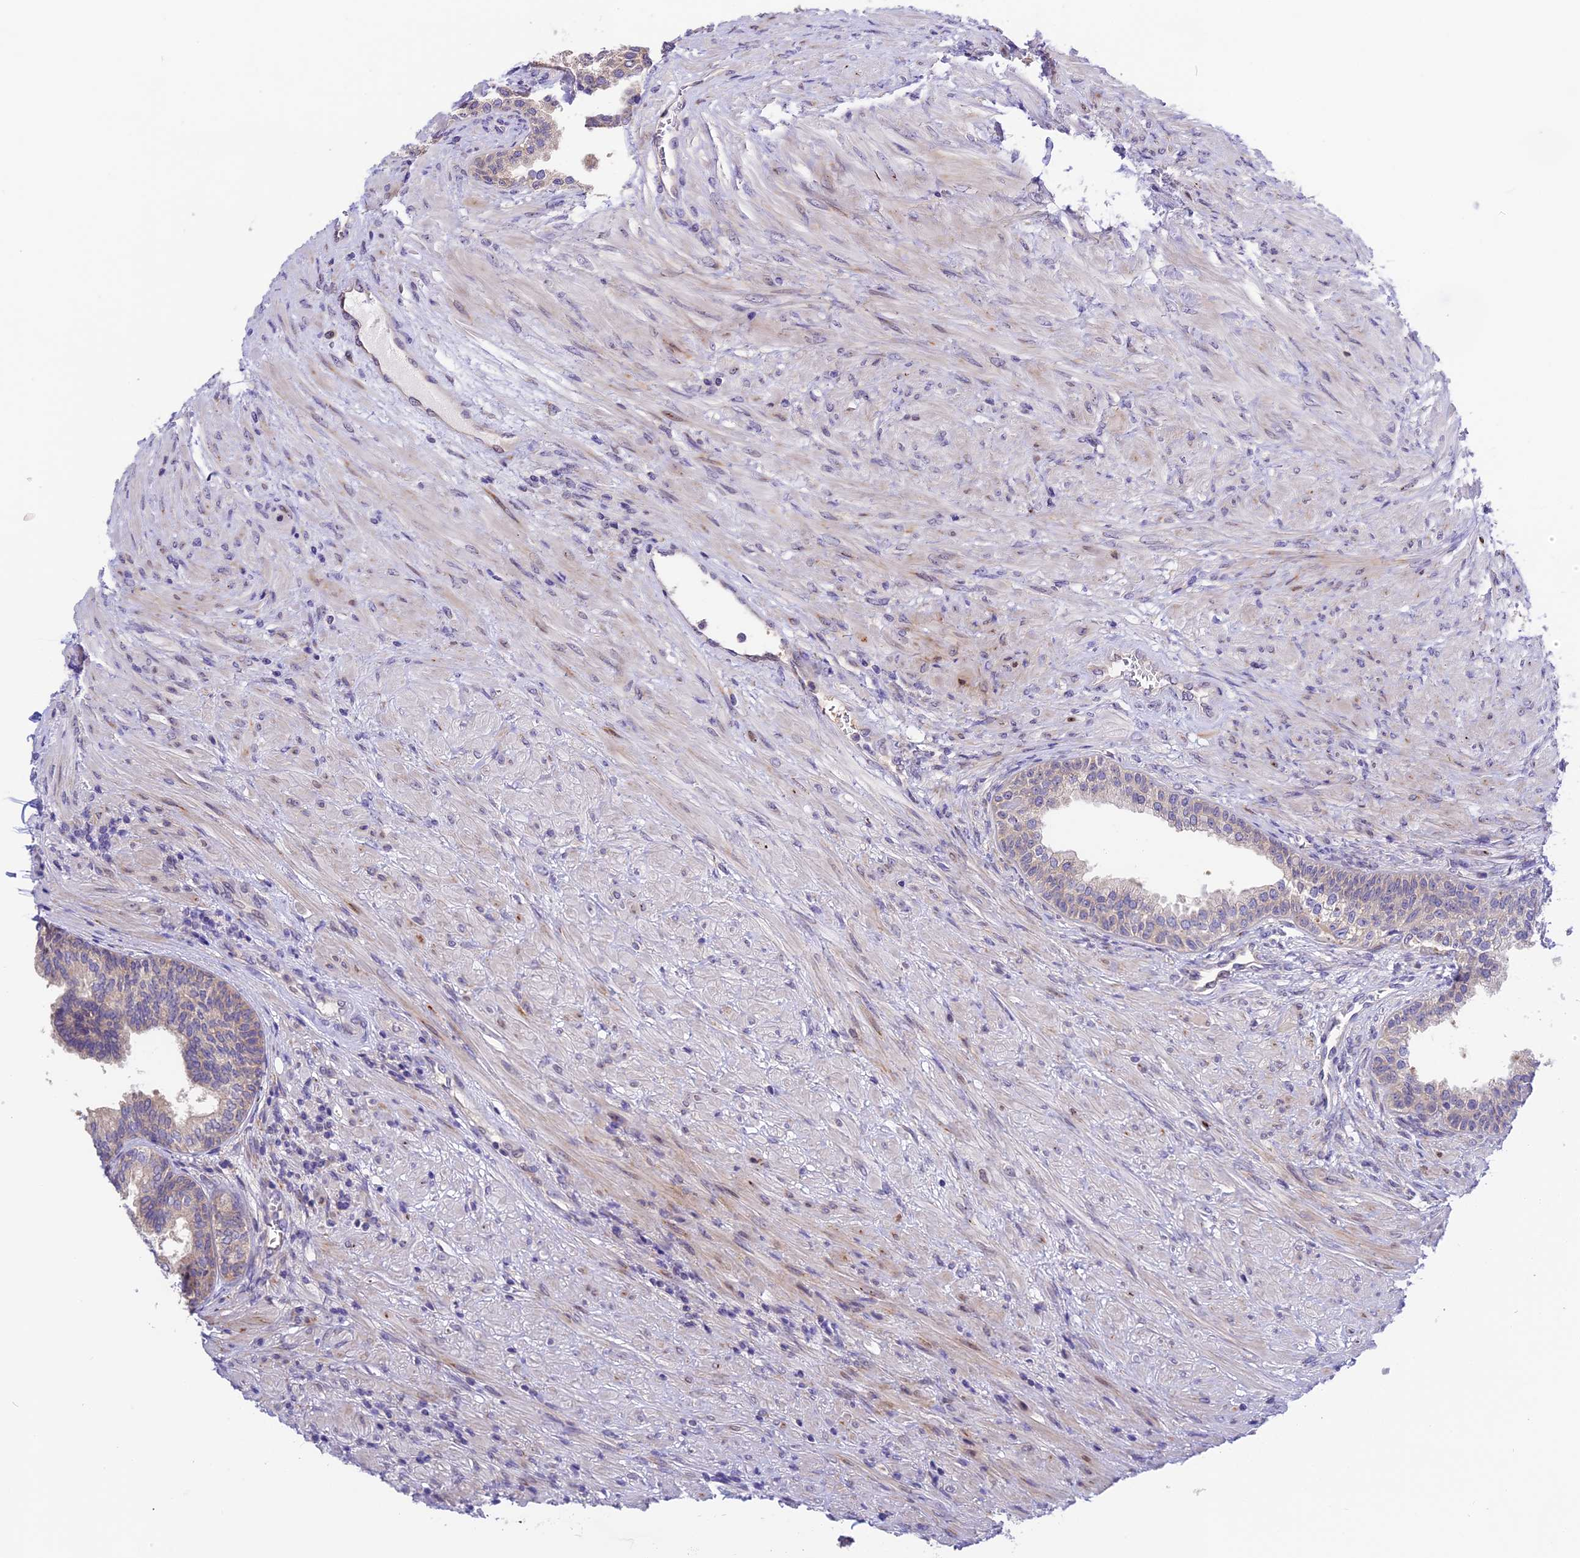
{"staining": {"intensity": "weak", "quantity": "25%-75%", "location": "cytoplasmic/membranous"}, "tissue": "prostate", "cell_type": "Glandular cells", "image_type": "normal", "snomed": [{"axis": "morphology", "description": "Normal tissue, NOS"}, {"axis": "topography", "description": "Prostate"}], "caption": "Immunohistochemical staining of normal prostate displays weak cytoplasmic/membranous protein expression in approximately 25%-75% of glandular cells. (Brightfield microscopy of DAB IHC at high magnification).", "gene": "BSCL2", "patient": {"sex": "male", "age": 76}}